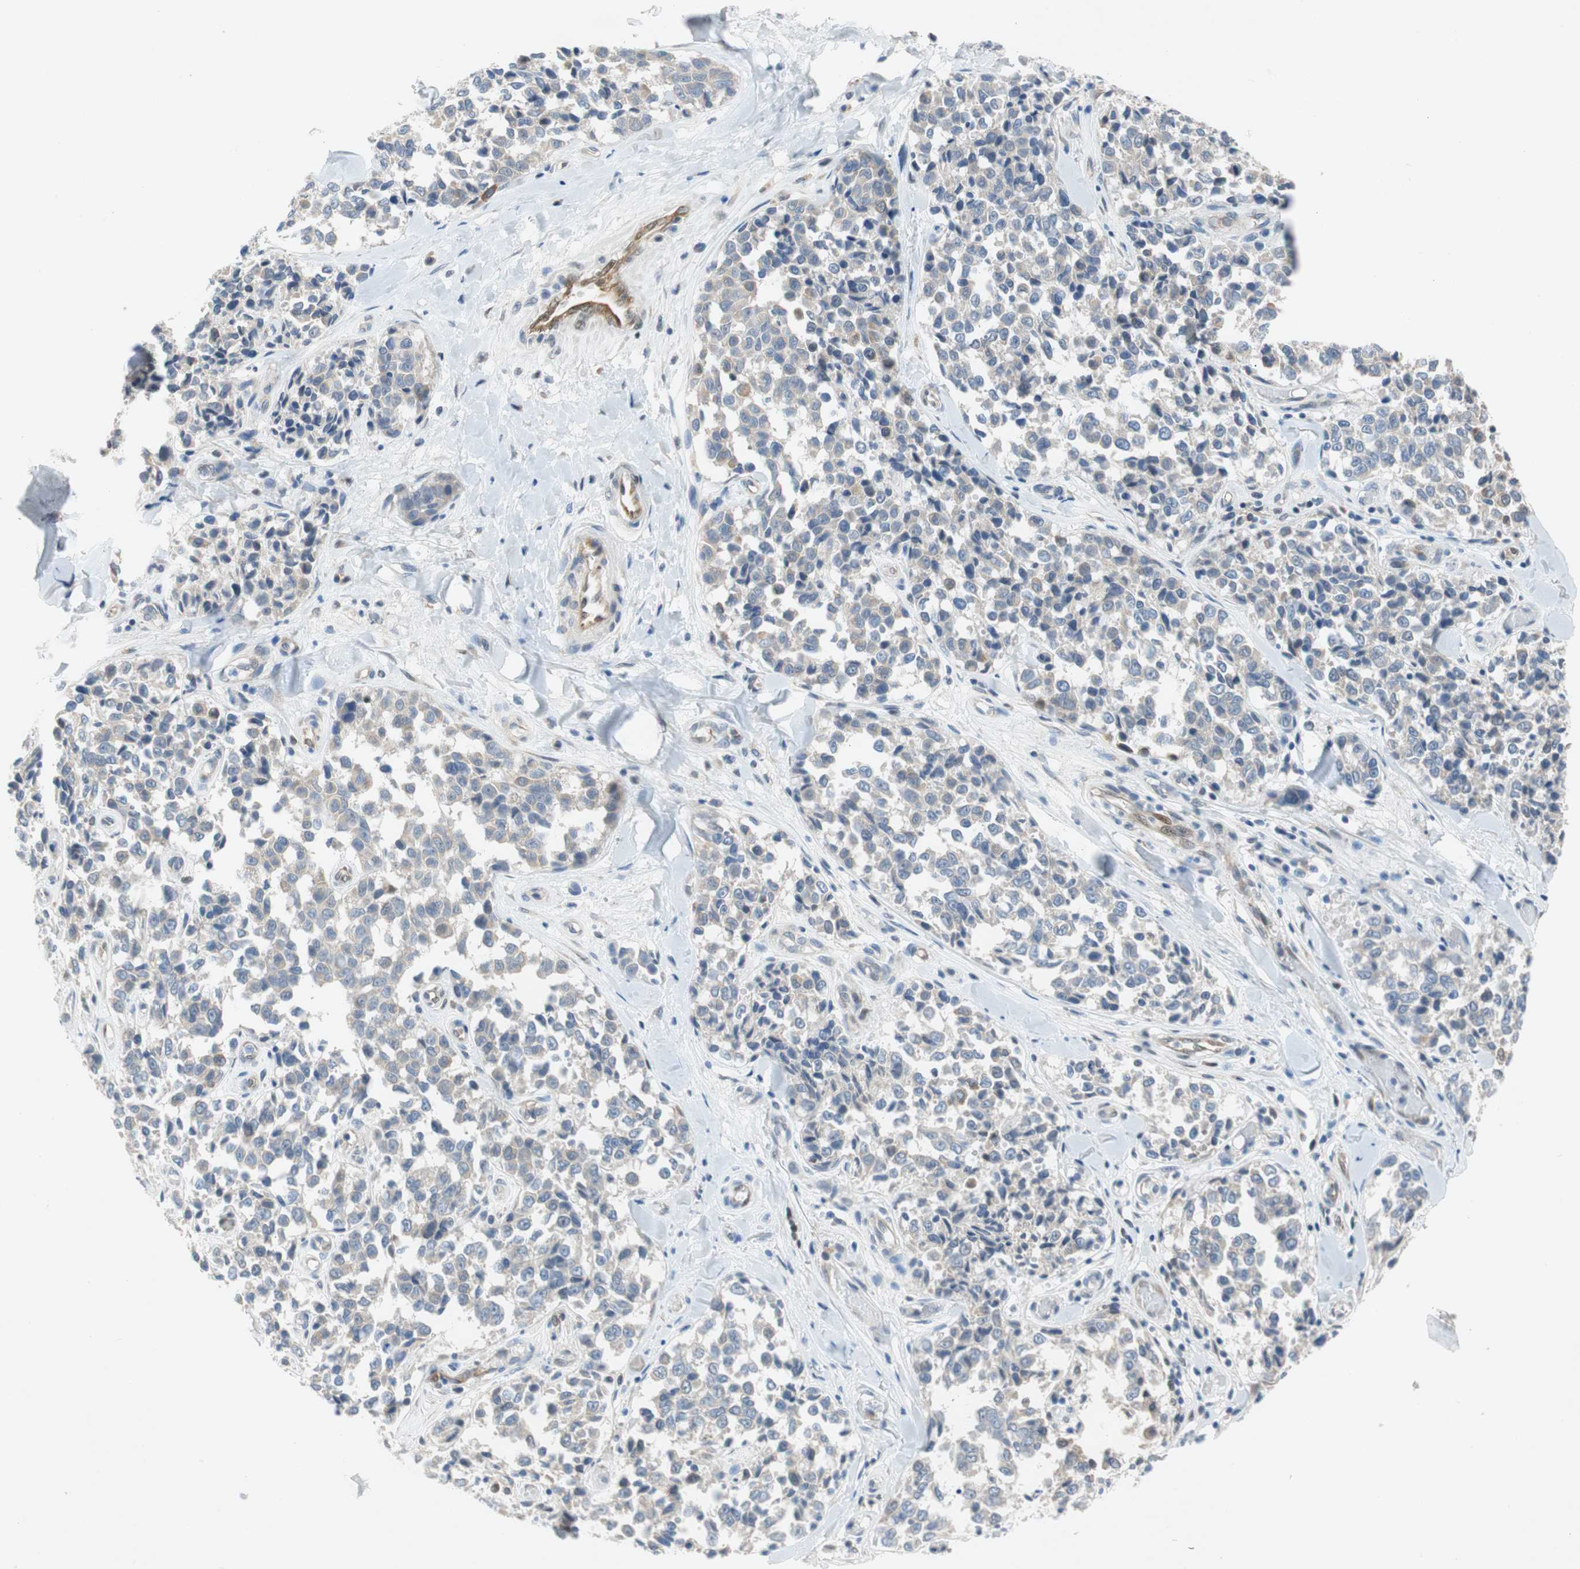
{"staining": {"intensity": "weak", "quantity": "<25%", "location": "cytoplasmic/membranous"}, "tissue": "melanoma", "cell_type": "Tumor cells", "image_type": "cancer", "snomed": [{"axis": "morphology", "description": "Malignant melanoma, NOS"}, {"axis": "topography", "description": "Skin"}], "caption": "A photomicrograph of malignant melanoma stained for a protein demonstrates no brown staining in tumor cells.", "gene": "RELB", "patient": {"sex": "female", "age": 64}}